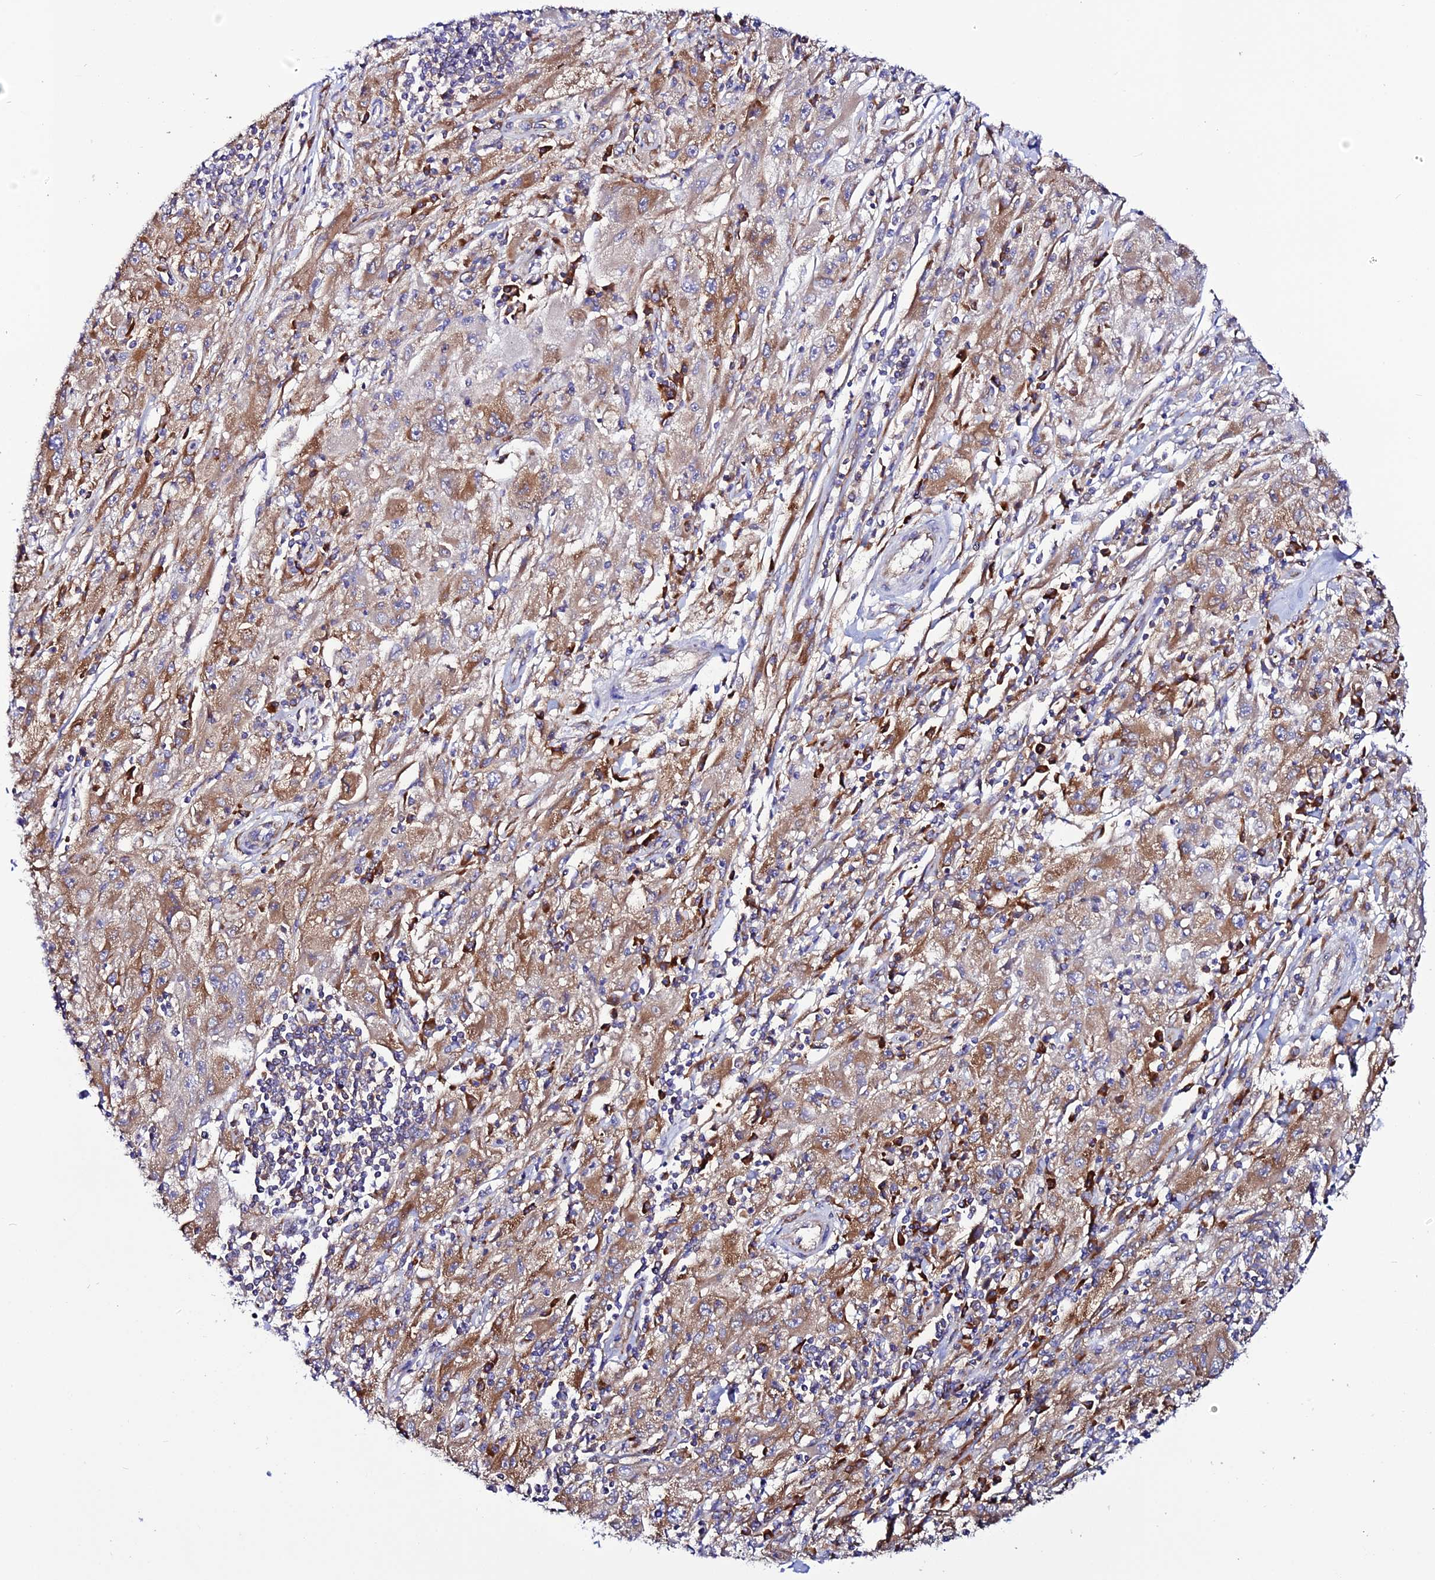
{"staining": {"intensity": "moderate", "quantity": ">75%", "location": "cytoplasmic/membranous"}, "tissue": "melanoma", "cell_type": "Tumor cells", "image_type": "cancer", "snomed": [{"axis": "morphology", "description": "Malignant melanoma, Metastatic site"}, {"axis": "topography", "description": "Skin"}], "caption": "The immunohistochemical stain labels moderate cytoplasmic/membranous positivity in tumor cells of malignant melanoma (metastatic site) tissue.", "gene": "EEF1G", "patient": {"sex": "male", "age": 53}}